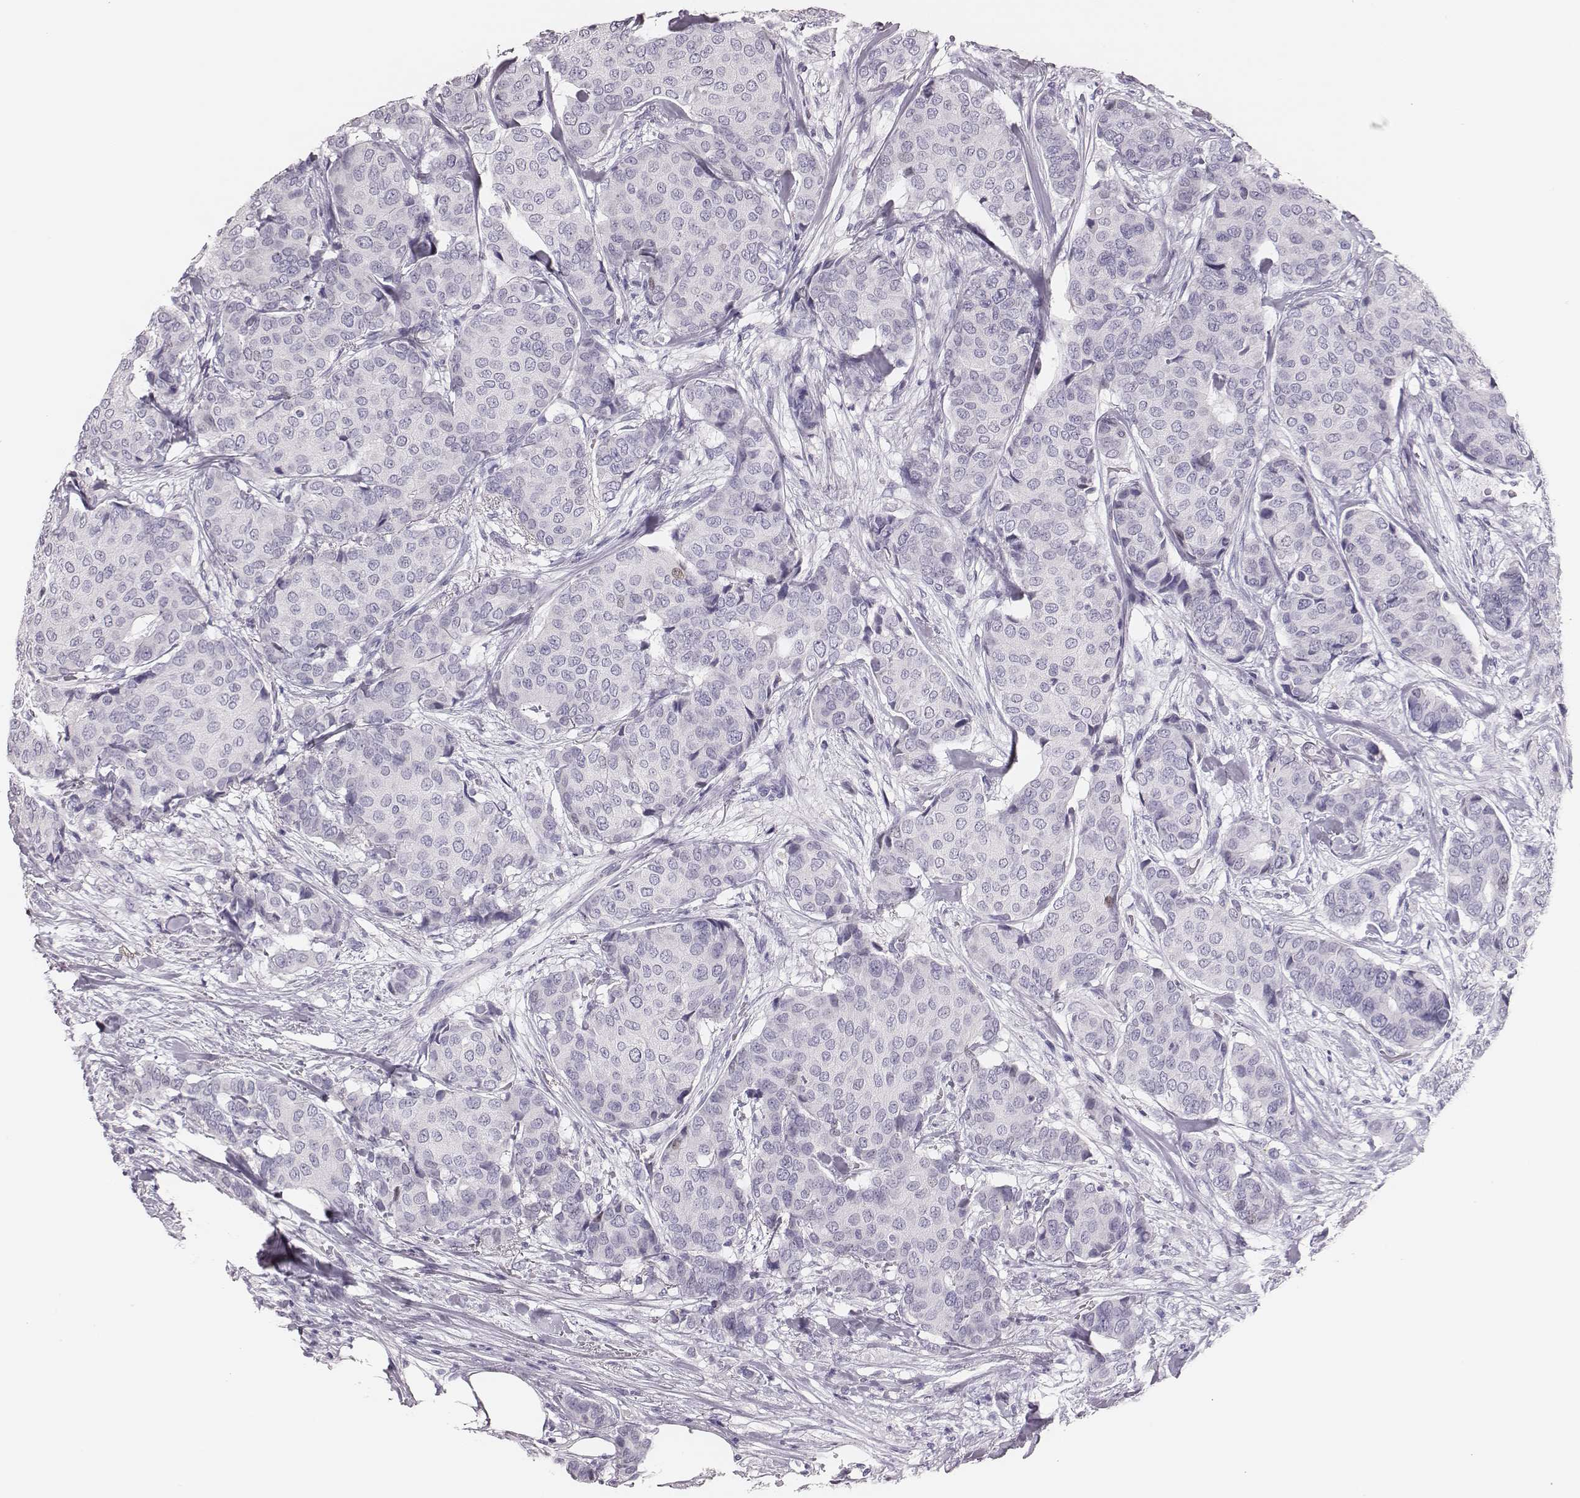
{"staining": {"intensity": "negative", "quantity": "none", "location": "none"}, "tissue": "breast cancer", "cell_type": "Tumor cells", "image_type": "cancer", "snomed": [{"axis": "morphology", "description": "Duct carcinoma"}, {"axis": "topography", "description": "Breast"}], "caption": "The photomicrograph displays no staining of tumor cells in breast cancer (invasive ductal carcinoma).", "gene": "H1-6", "patient": {"sex": "female", "age": 75}}